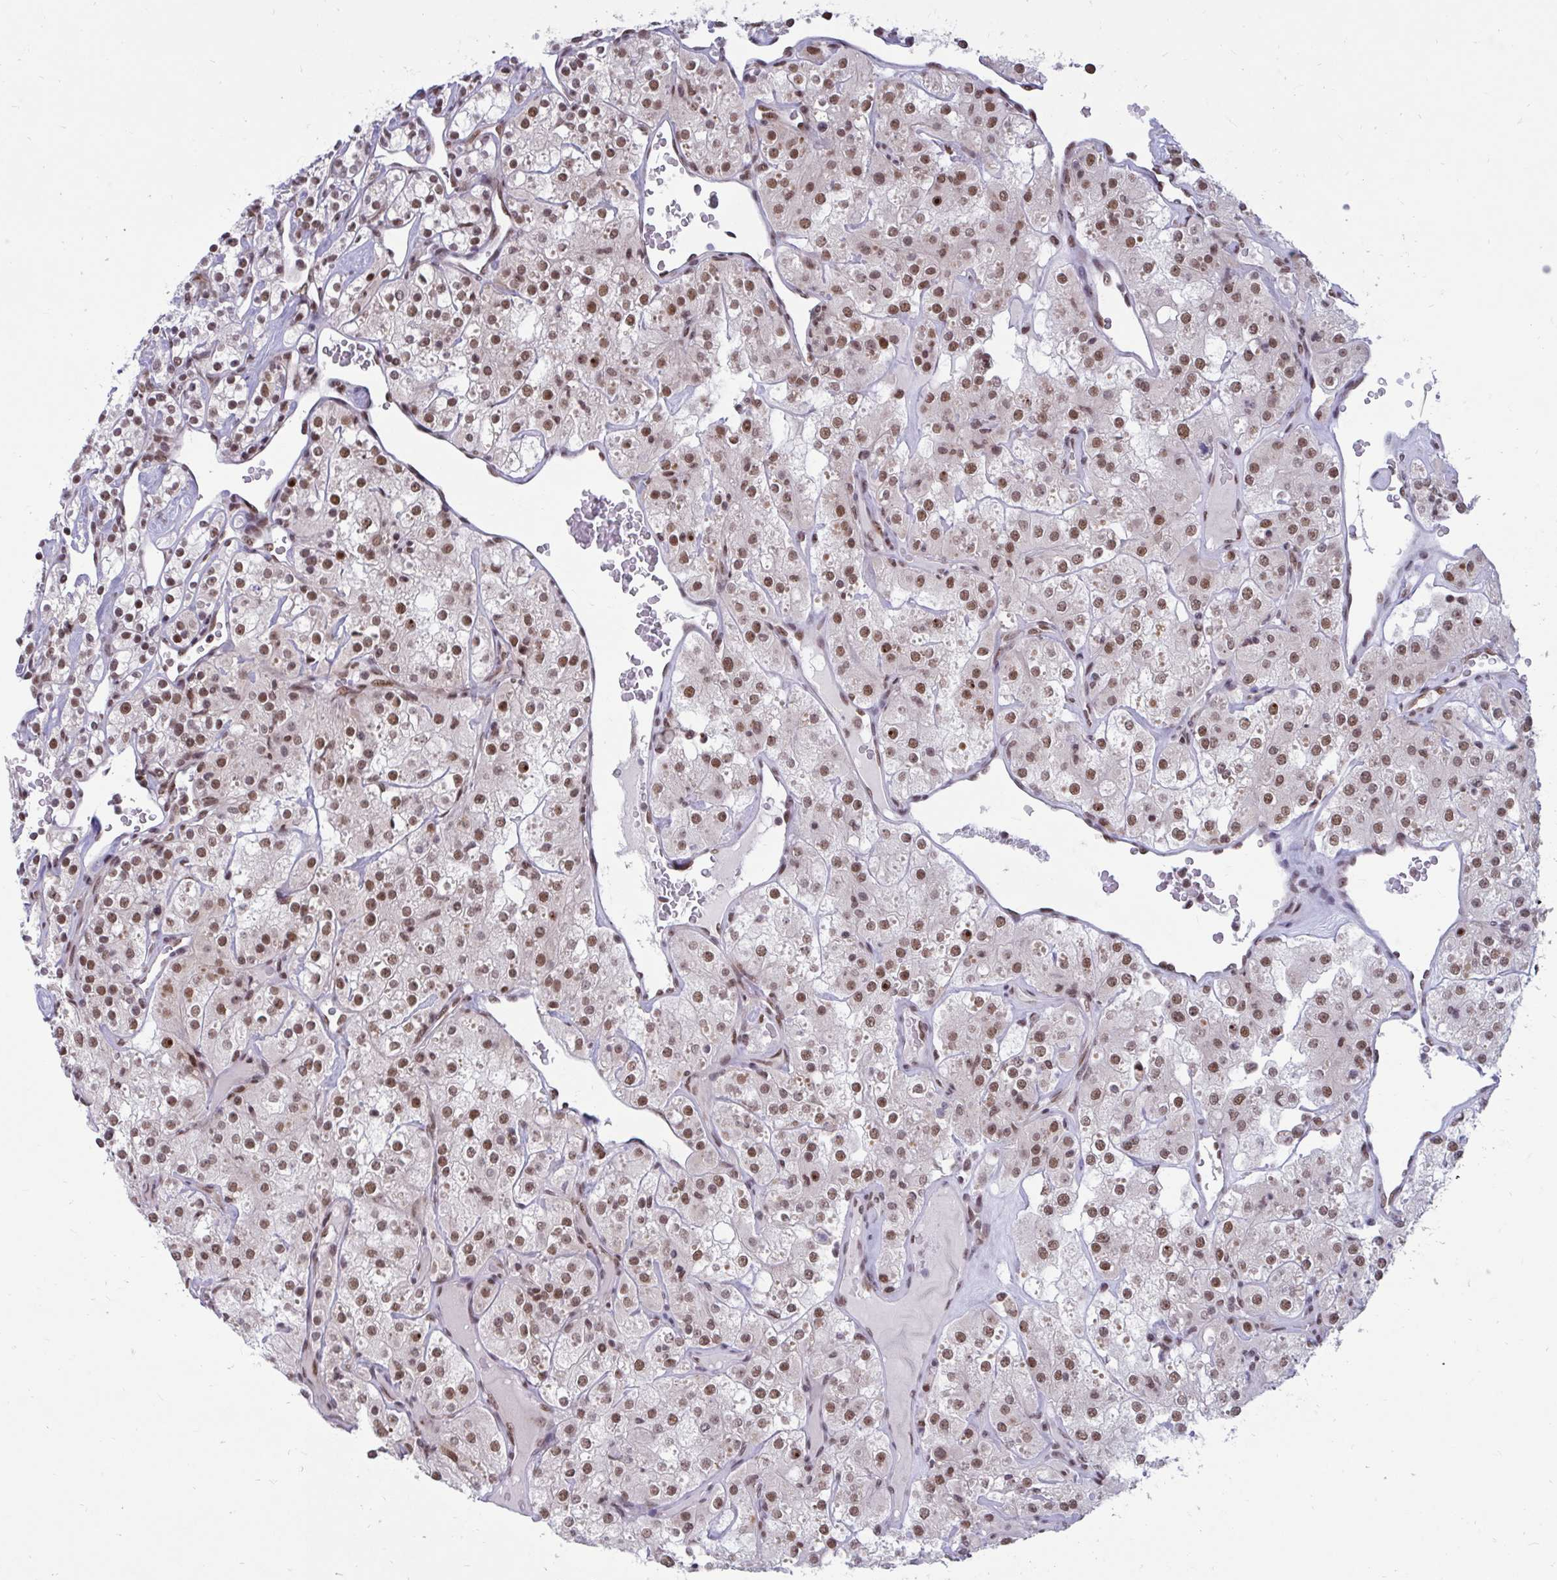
{"staining": {"intensity": "moderate", "quantity": ">75%", "location": "nuclear"}, "tissue": "renal cancer", "cell_type": "Tumor cells", "image_type": "cancer", "snomed": [{"axis": "morphology", "description": "Adenocarcinoma, NOS"}, {"axis": "topography", "description": "Kidney"}], "caption": "DAB (3,3'-diaminobenzidine) immunohistochemical staining of renal cancer (adenocarcinoma) demonstrates moderate nuclear protein staining in approximately >75% of tumor cells.", "gene": "PHF10", "patient": {"sex": "male", "age": 77}}